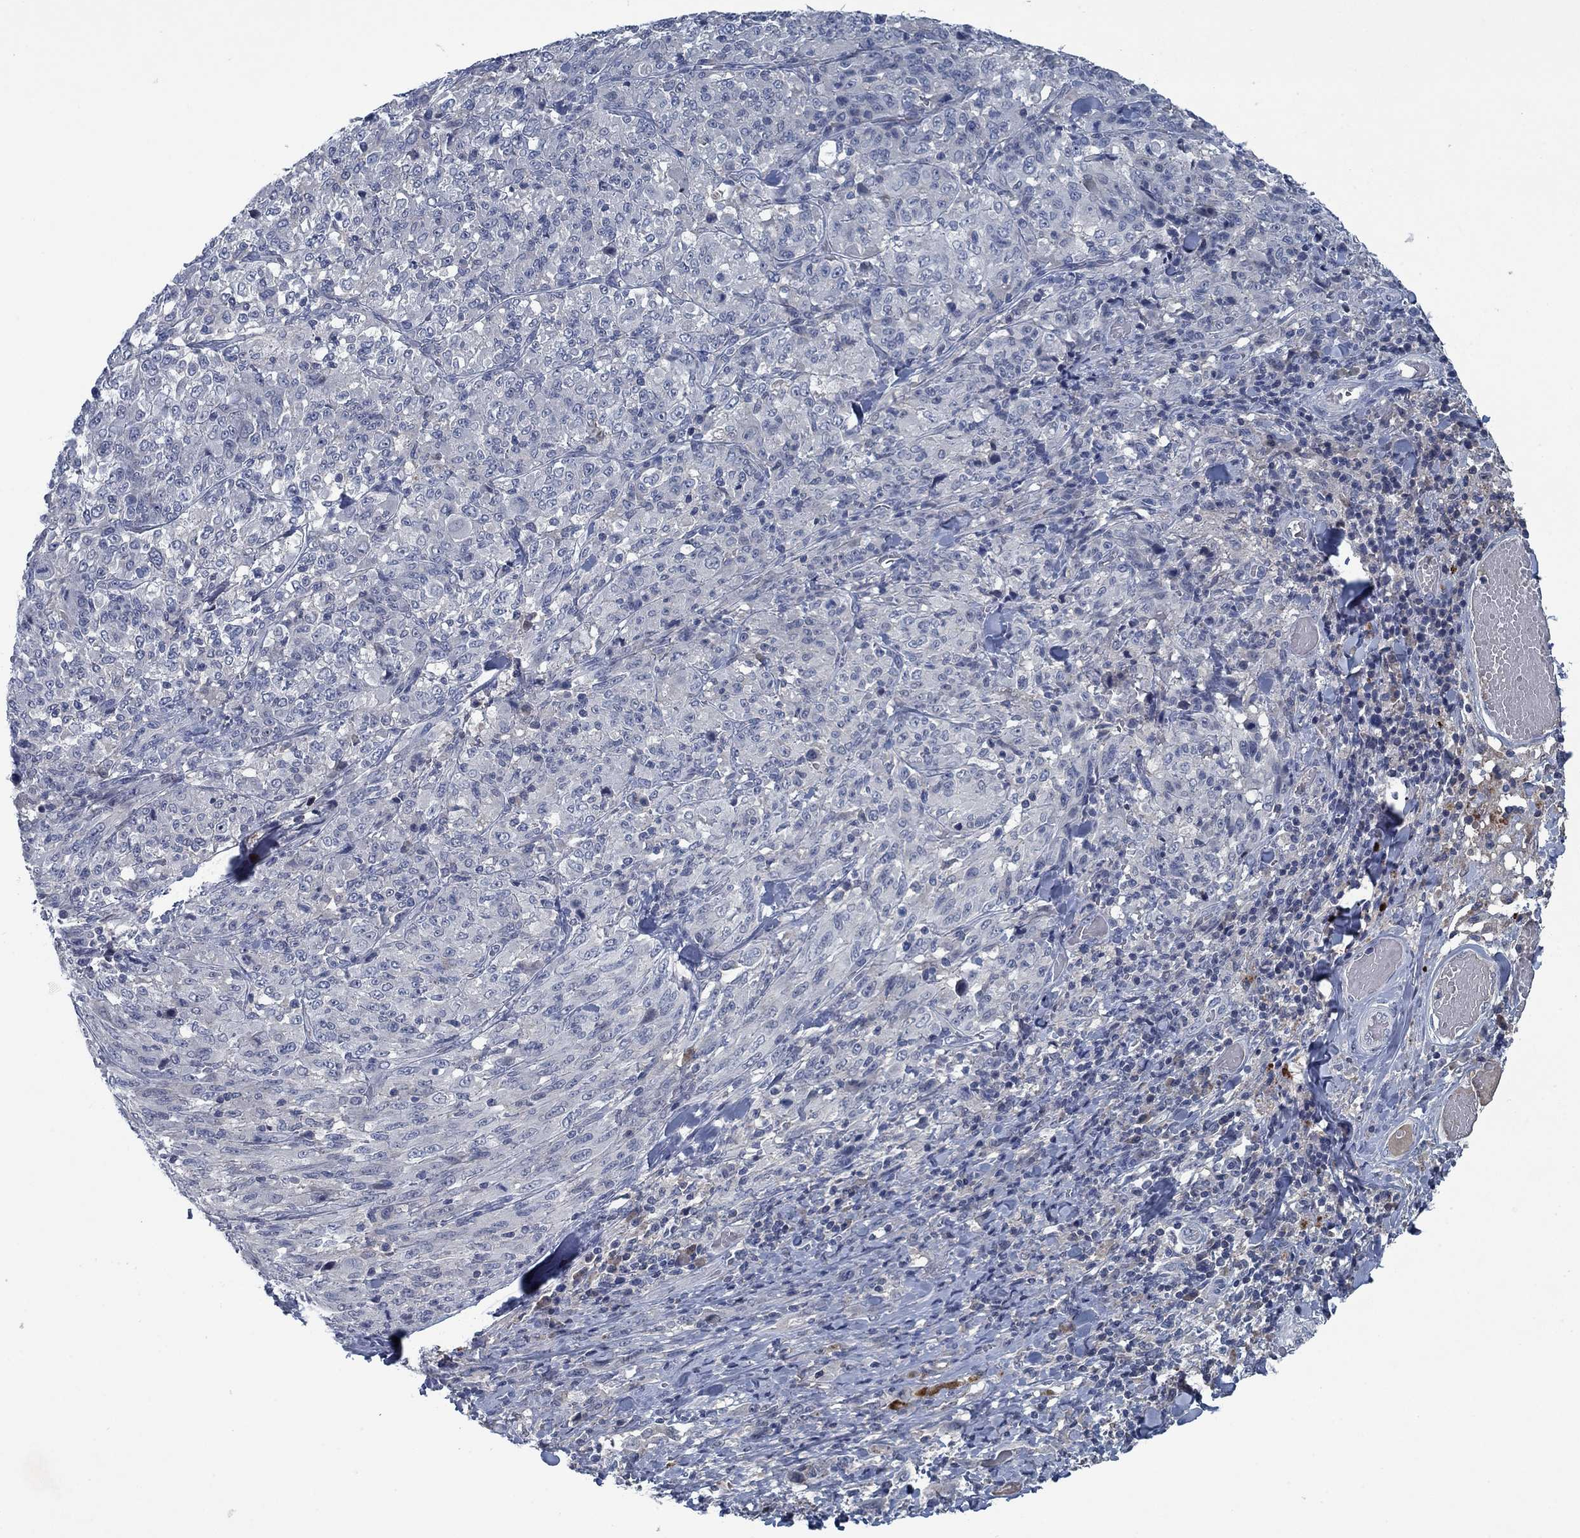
{"staining": {"intensity": "negative", "quantity": "none", "location": "none"}, "tissue": "melanoma", "cell_type": "Tumor cells", "image_type": "cancer", "snomed": [{"axis": "morphology", "description": "Malignant melanoma, NOS"}, {"axis": "topography", "description": "Skin"}], "caption": "The micrograph demonstrates no staining of tumor cells in melanoma. (DAB immunohistochemistry (IHC) with hematoxylin counter stain).", "gene": "PNMA8A", "patient": {"sex": "female", "age": 91}}